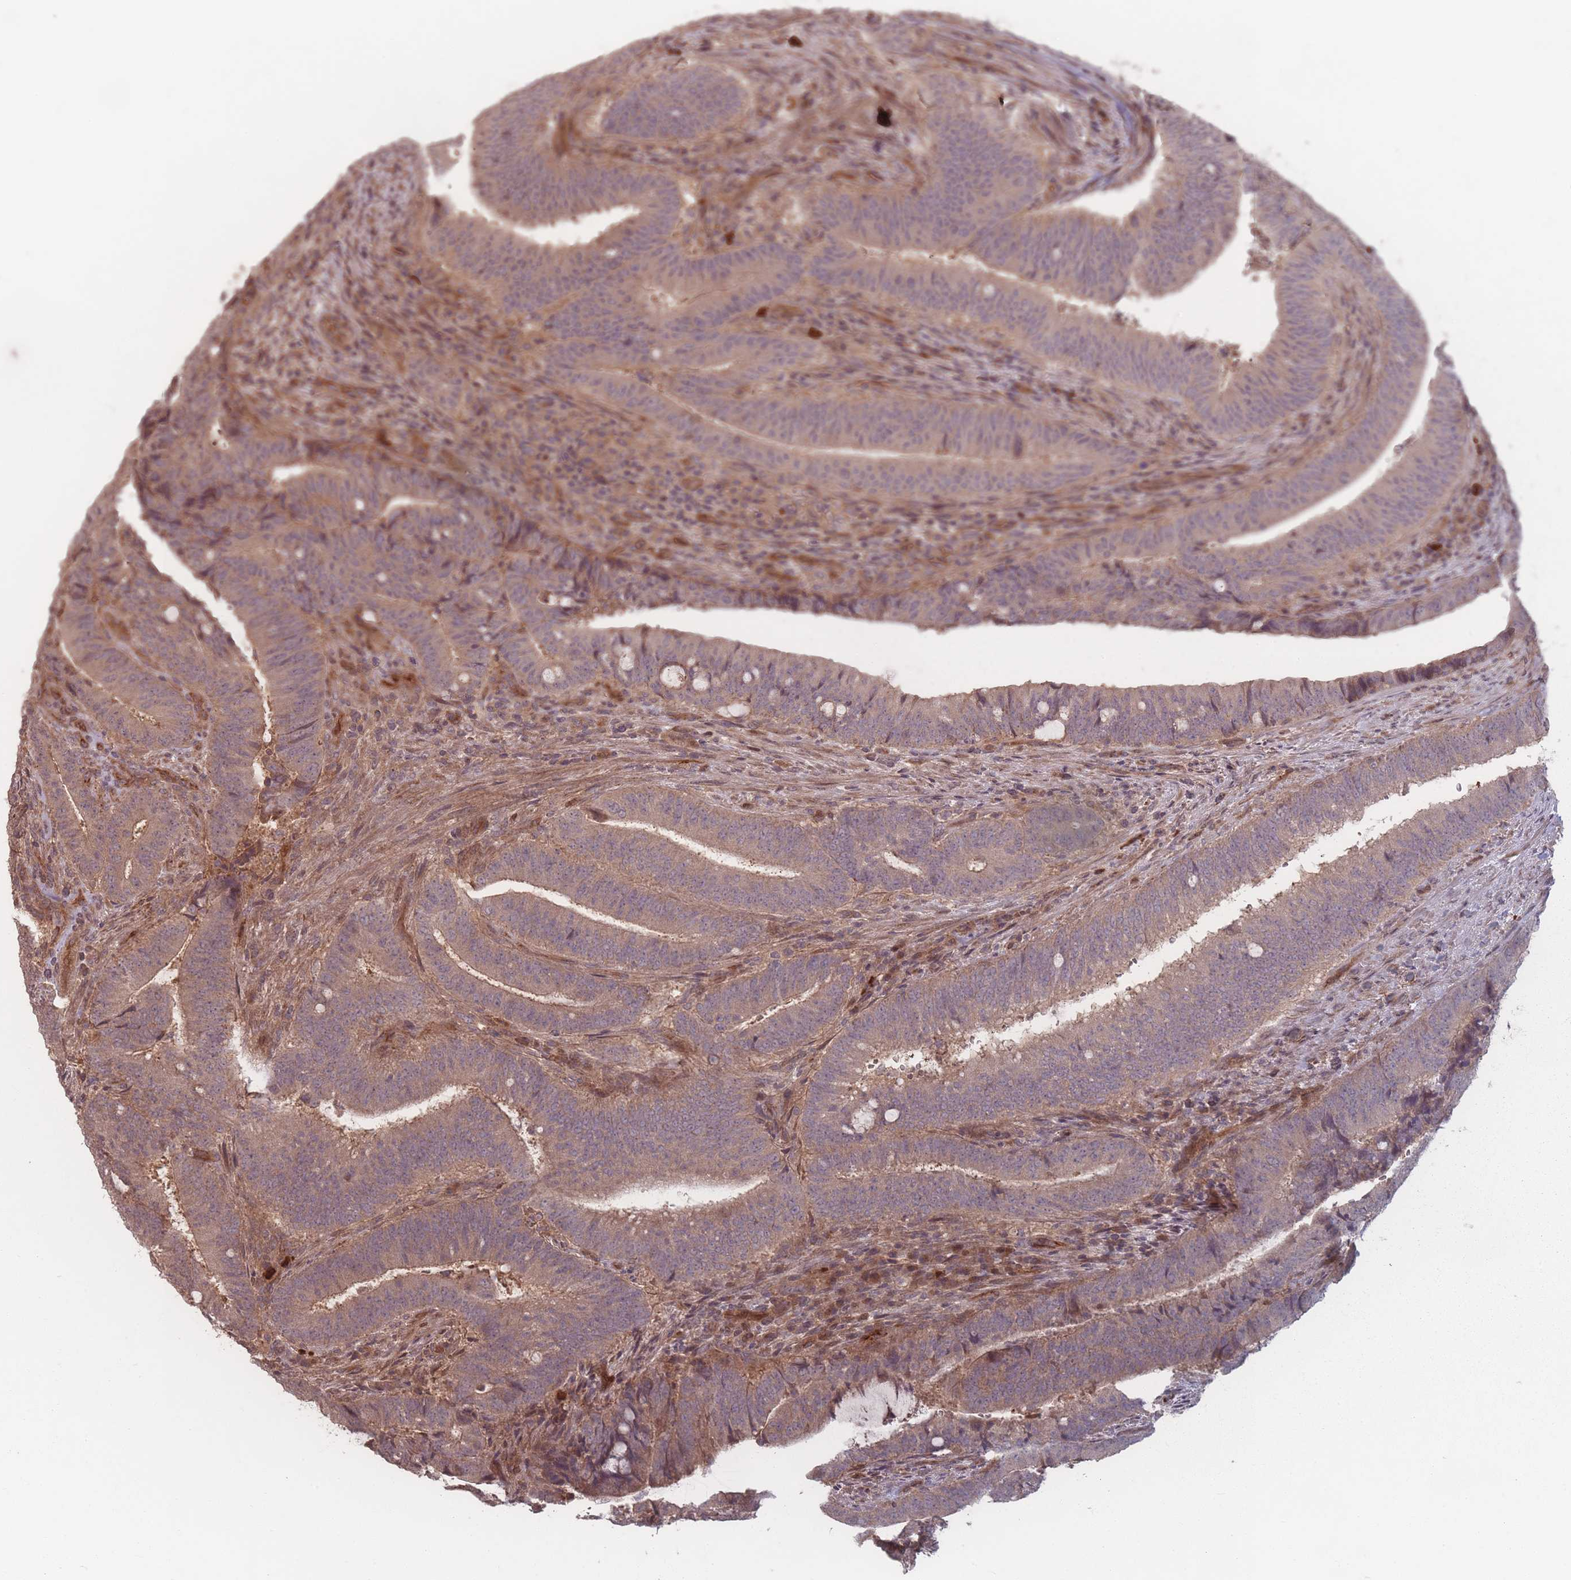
{"staining": {"intensity": "weak", "quantity": ">75%", "location": "cytoplasmic/membranous"}, "tissue": "colorectal cancer", "cell_type": "Tumor cells", "image_type": "cancer", "snomed": [{"axis": "morphology", "description": "Adenocarcinoma, NOS"}, {"axis": "topography", "description": "Colon"}], "caption": "High-power microscopy captured an immunohistochemistry micrograph of colorectal cancer, revealing weak cytoplasmic/membranous positivity in approximately >75% of tumor cells.", "gene": "HAGH", "patient": {"sex": "female", "age": 43}}